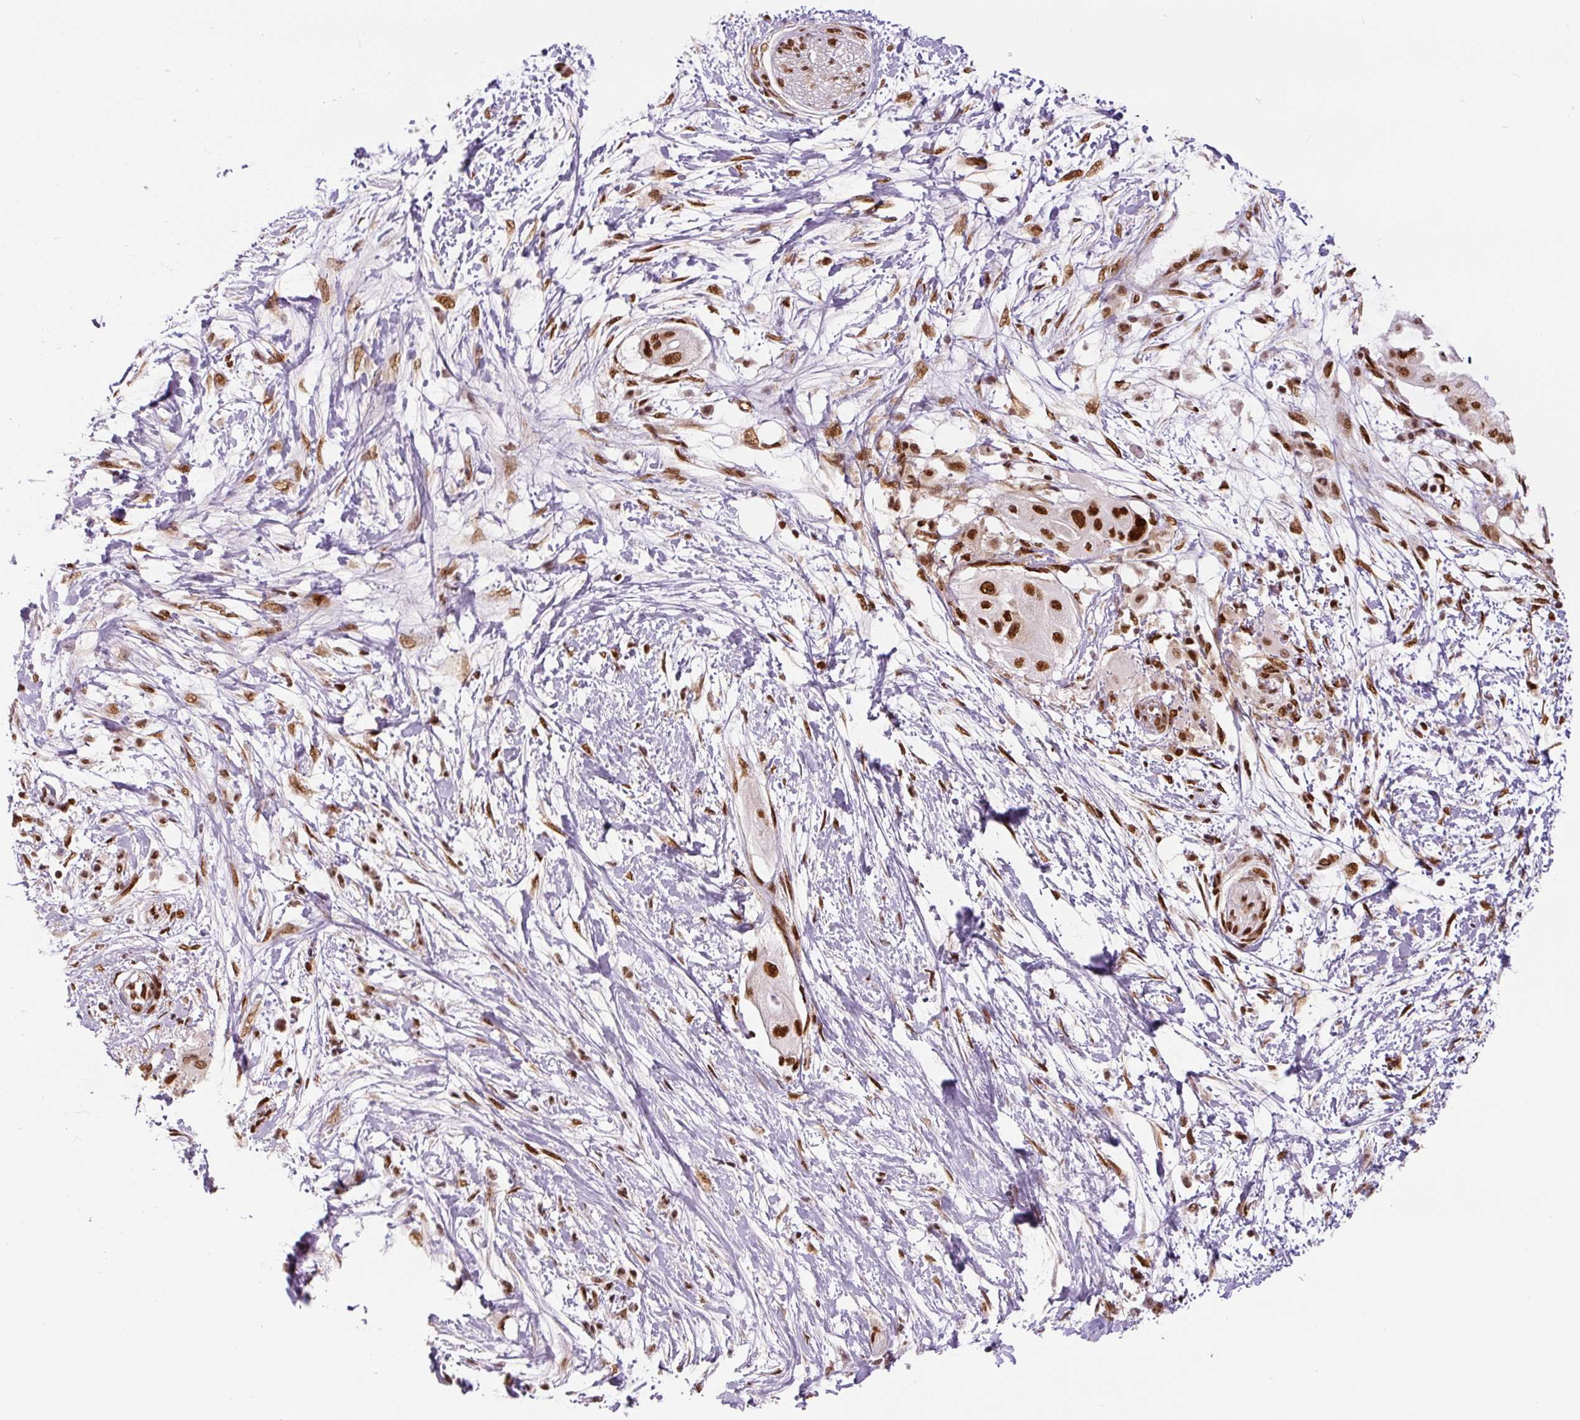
{"staining": {"intensity": "strong", "quantity": ">75%", "location": "nuclear"}, "tissue": "pancreatic cancer", "cell_type": "Tumor cells", "image_type": "cancer", "snomed": [{"axis": "morphology", "description": "Adenocarcinoma, NOS"}, {"axis": "topography", "description": "Pancreas"}], "caption": "Human pancreatic cancer (adenocarcinoma) stained with a protein marker exhibits strong staining in tumor cells.", "gene": "FUS", "patient": {"sex": "male", "age": 68}}